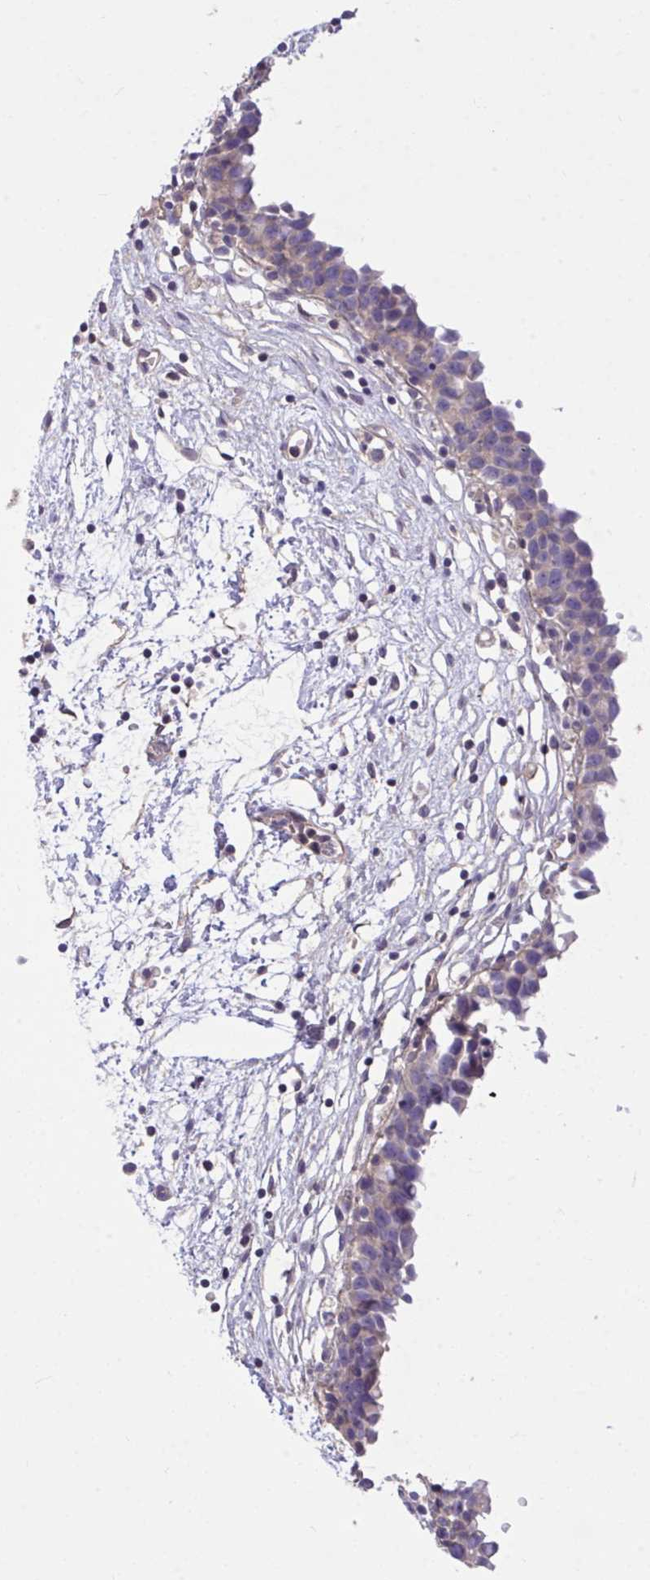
{"staining": {"intensity": "weak", "quantity": "25%-75%", "location": "cytoplasmic/membranous"}, "tissue": "urinary bladder", "cell_type": "Urothelial cells", "image_type": "normal", "snomed": [{"axis": "morphology", "description": "Normal tissue, NOS"}, {"axis": "topography", "description": "Urinary bladder"}], "caption": "Urothelial cells display low levels of weak cytoplasmic/membranous staining in approximately 25%-75% of cells in benign human urinary bladder.", "gene": "TLN2", "patient": {"sex": "male", "age": 37}}